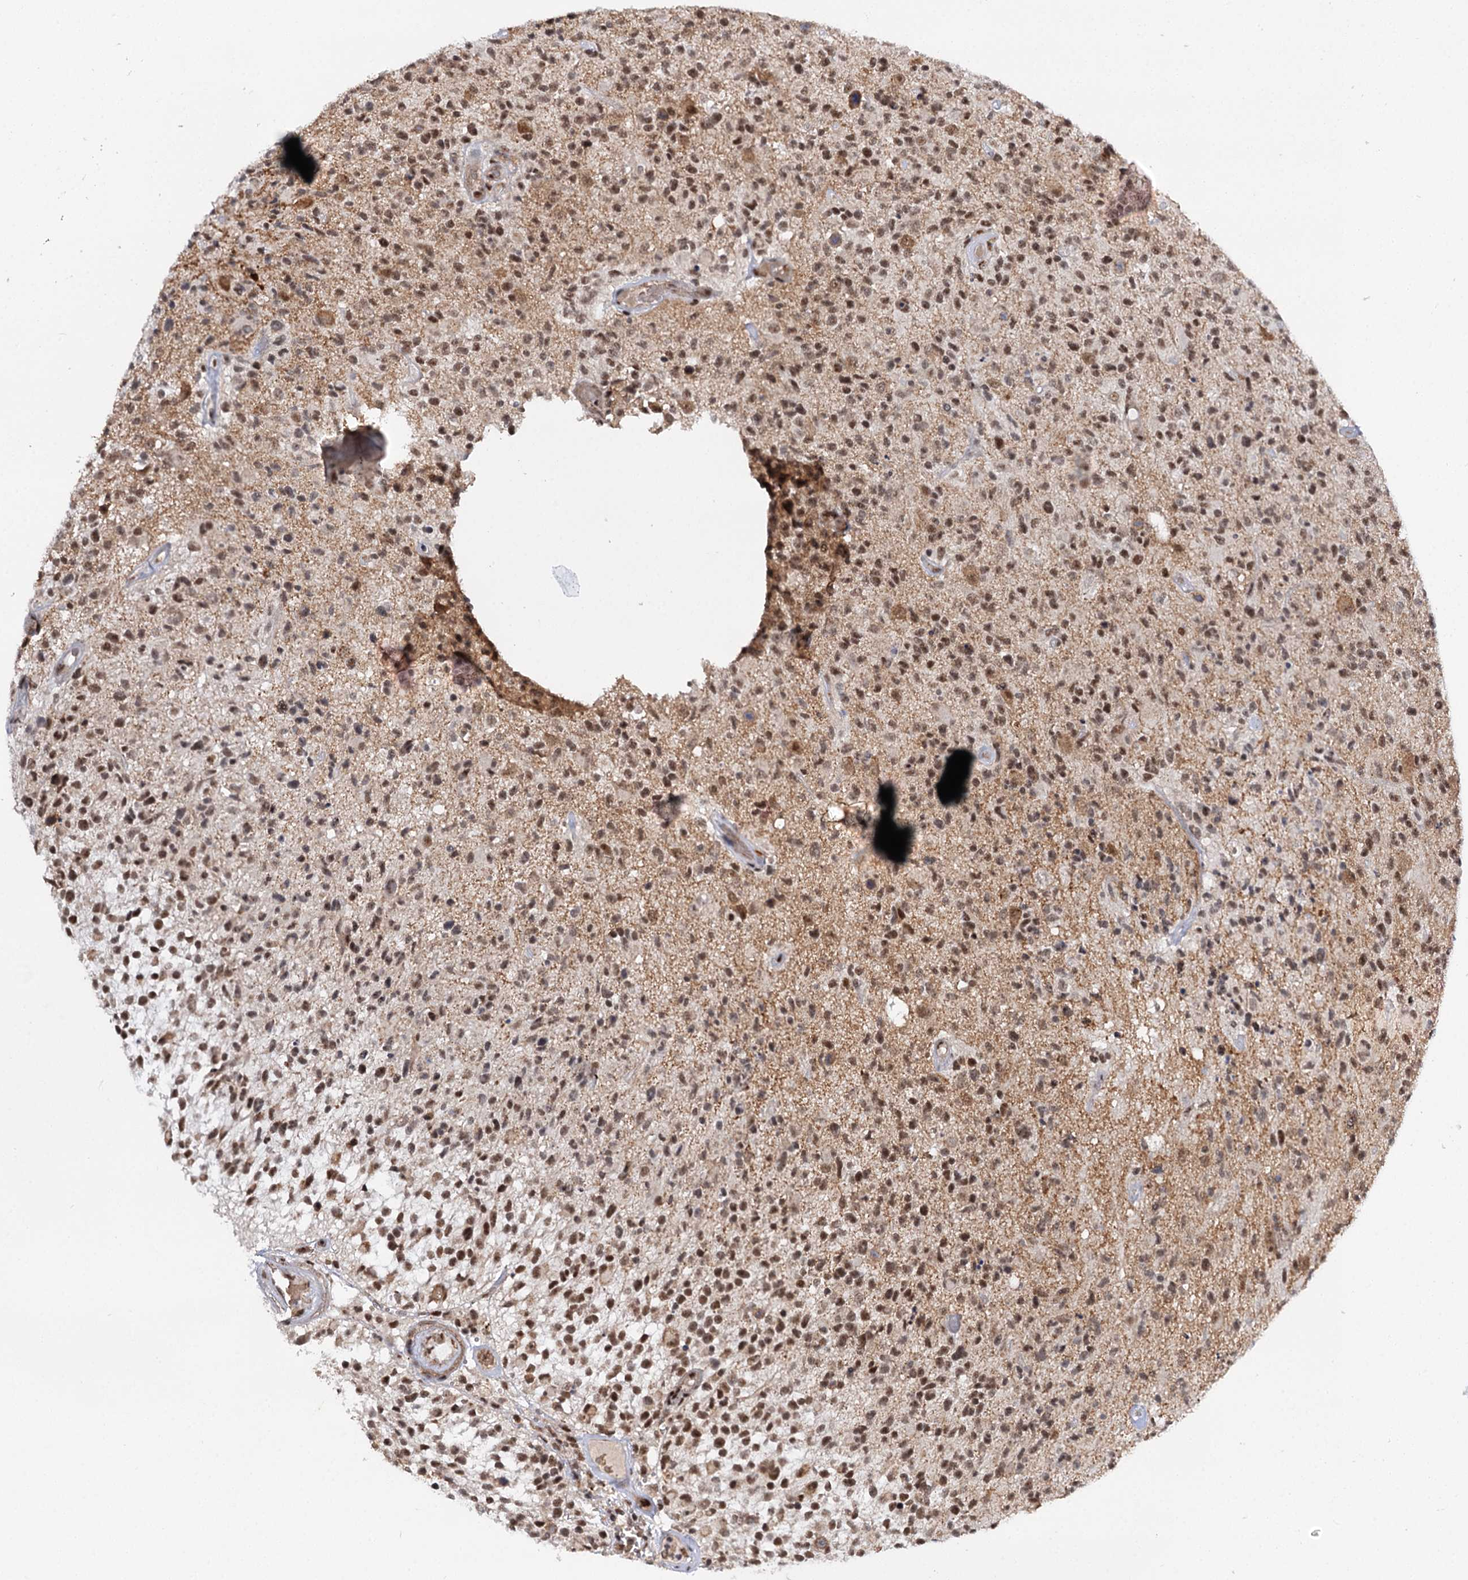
{"staining": {"intensity": "moderate", "quantity": "25%-75%", "location": "nuclear"}, "tissue": "glioma", "cell_type": "Tumor cells", "image_type": "cancer", "snomed": [{"axis": "morphology", "description": "Glioma, malignant, High grade"}, {"axis": "morphology", "description": "Glioblastoma, NOS"}, {"axis": "topography", "description": "Brain"}], "caption": "A brown stain labels moderate nuclear positivity of a protein in high-grade glioma (malignant) tumor cells.", "gene": "BUD13", "patient": {"sex": "male", "age": 60}}